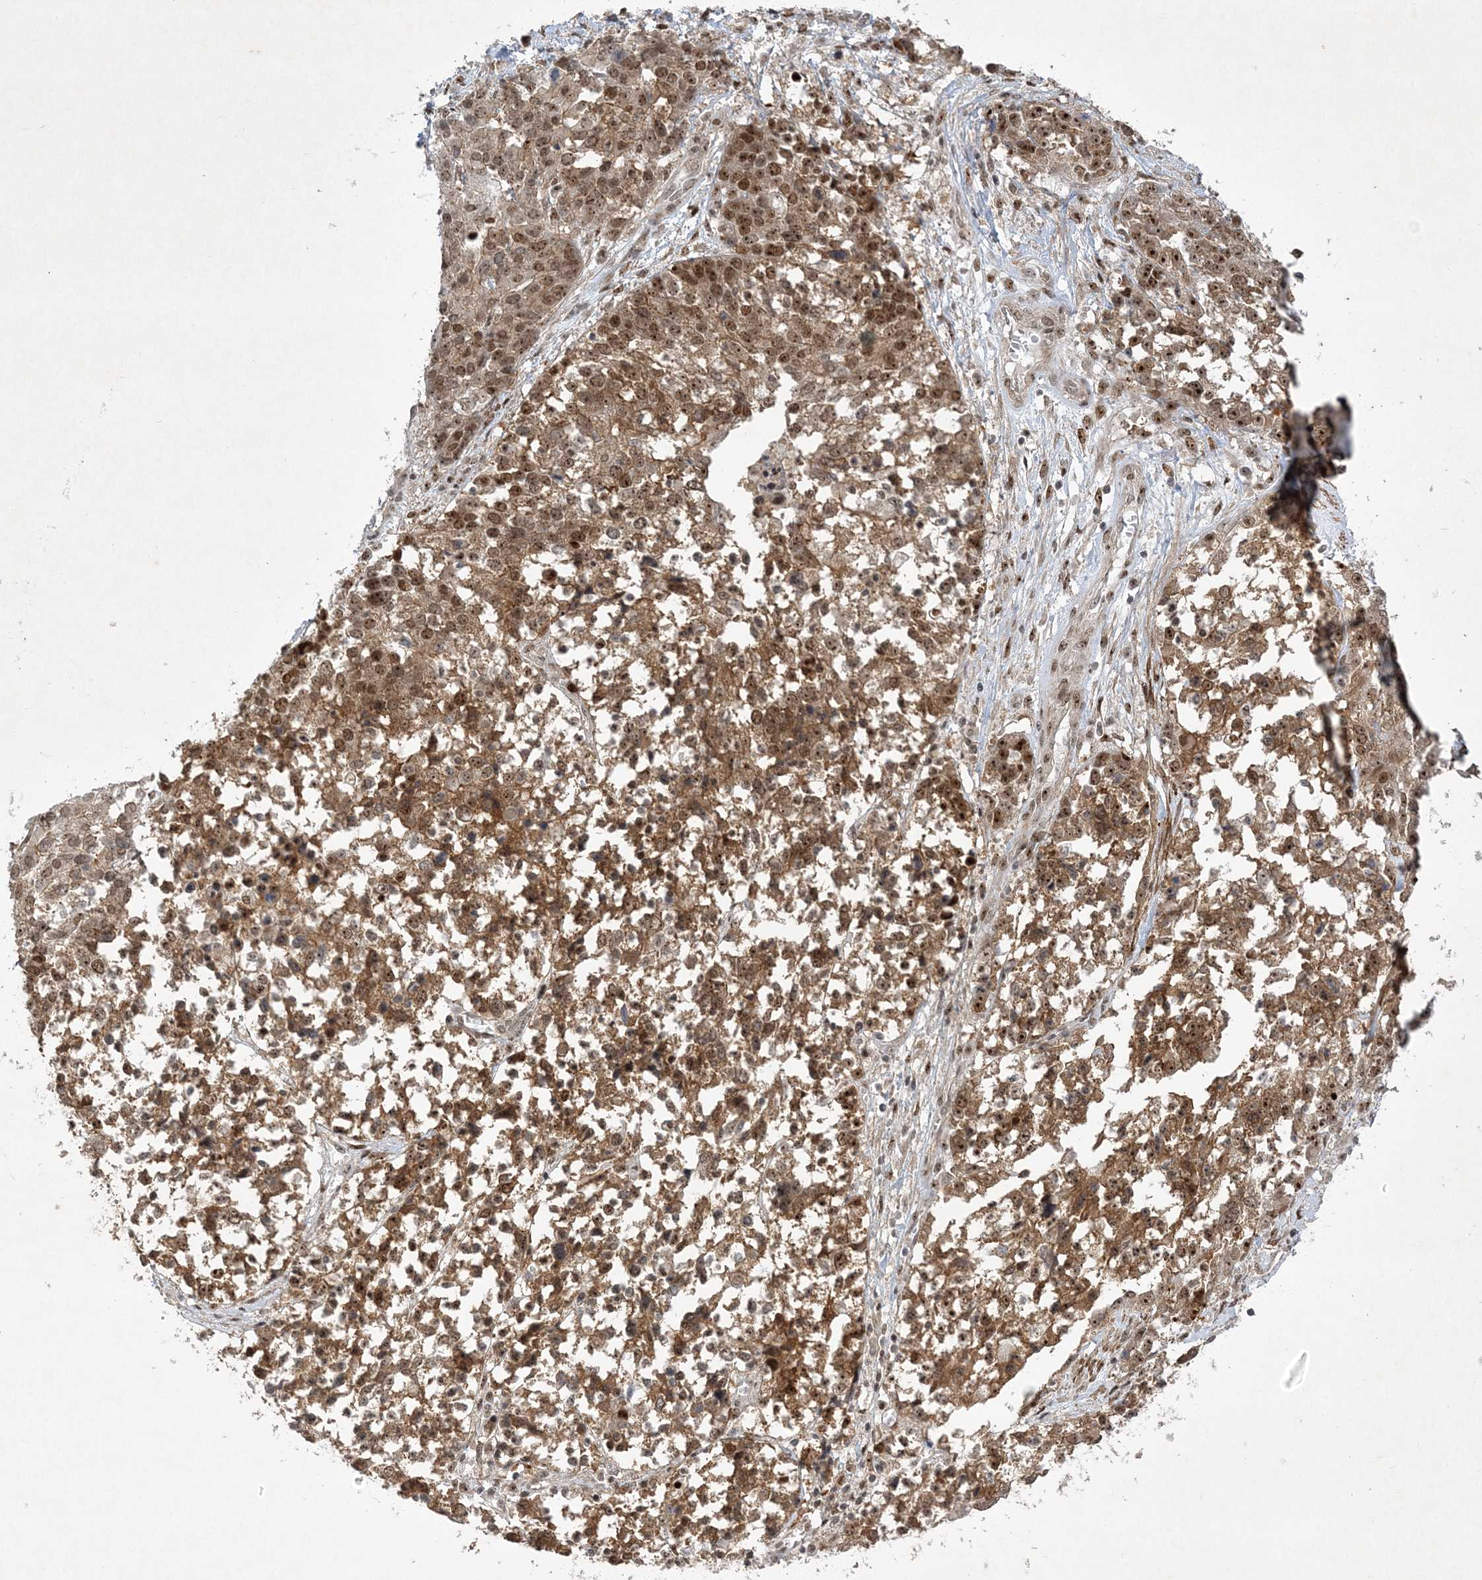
{"staining": {"intensity": "moderate", "quantity": ">75%", "location": "cytoplasmic/membranous,nuclear"}, "tissue": "ovarian cancer", "cell_type": "Tumor cells", "image_type": "cancer", "snomed": [{"axis": "morphology", "description": "Cystadenocarcinoma, serous, NOS"}, {"axis": "topography", "description": "Ovary"}], "caption": "Protein staining of ovarian cancer (serous cystadenocarcinoma) tissue demonstrates moderate cytoplasmic/membranous and nuclear positivity in approximately >75% of tumor cells. (Brightfield microscopy of DAB IHC at high magnification).", "gene": "NPM3", "patient": {"sex": "female", "age": 44}}